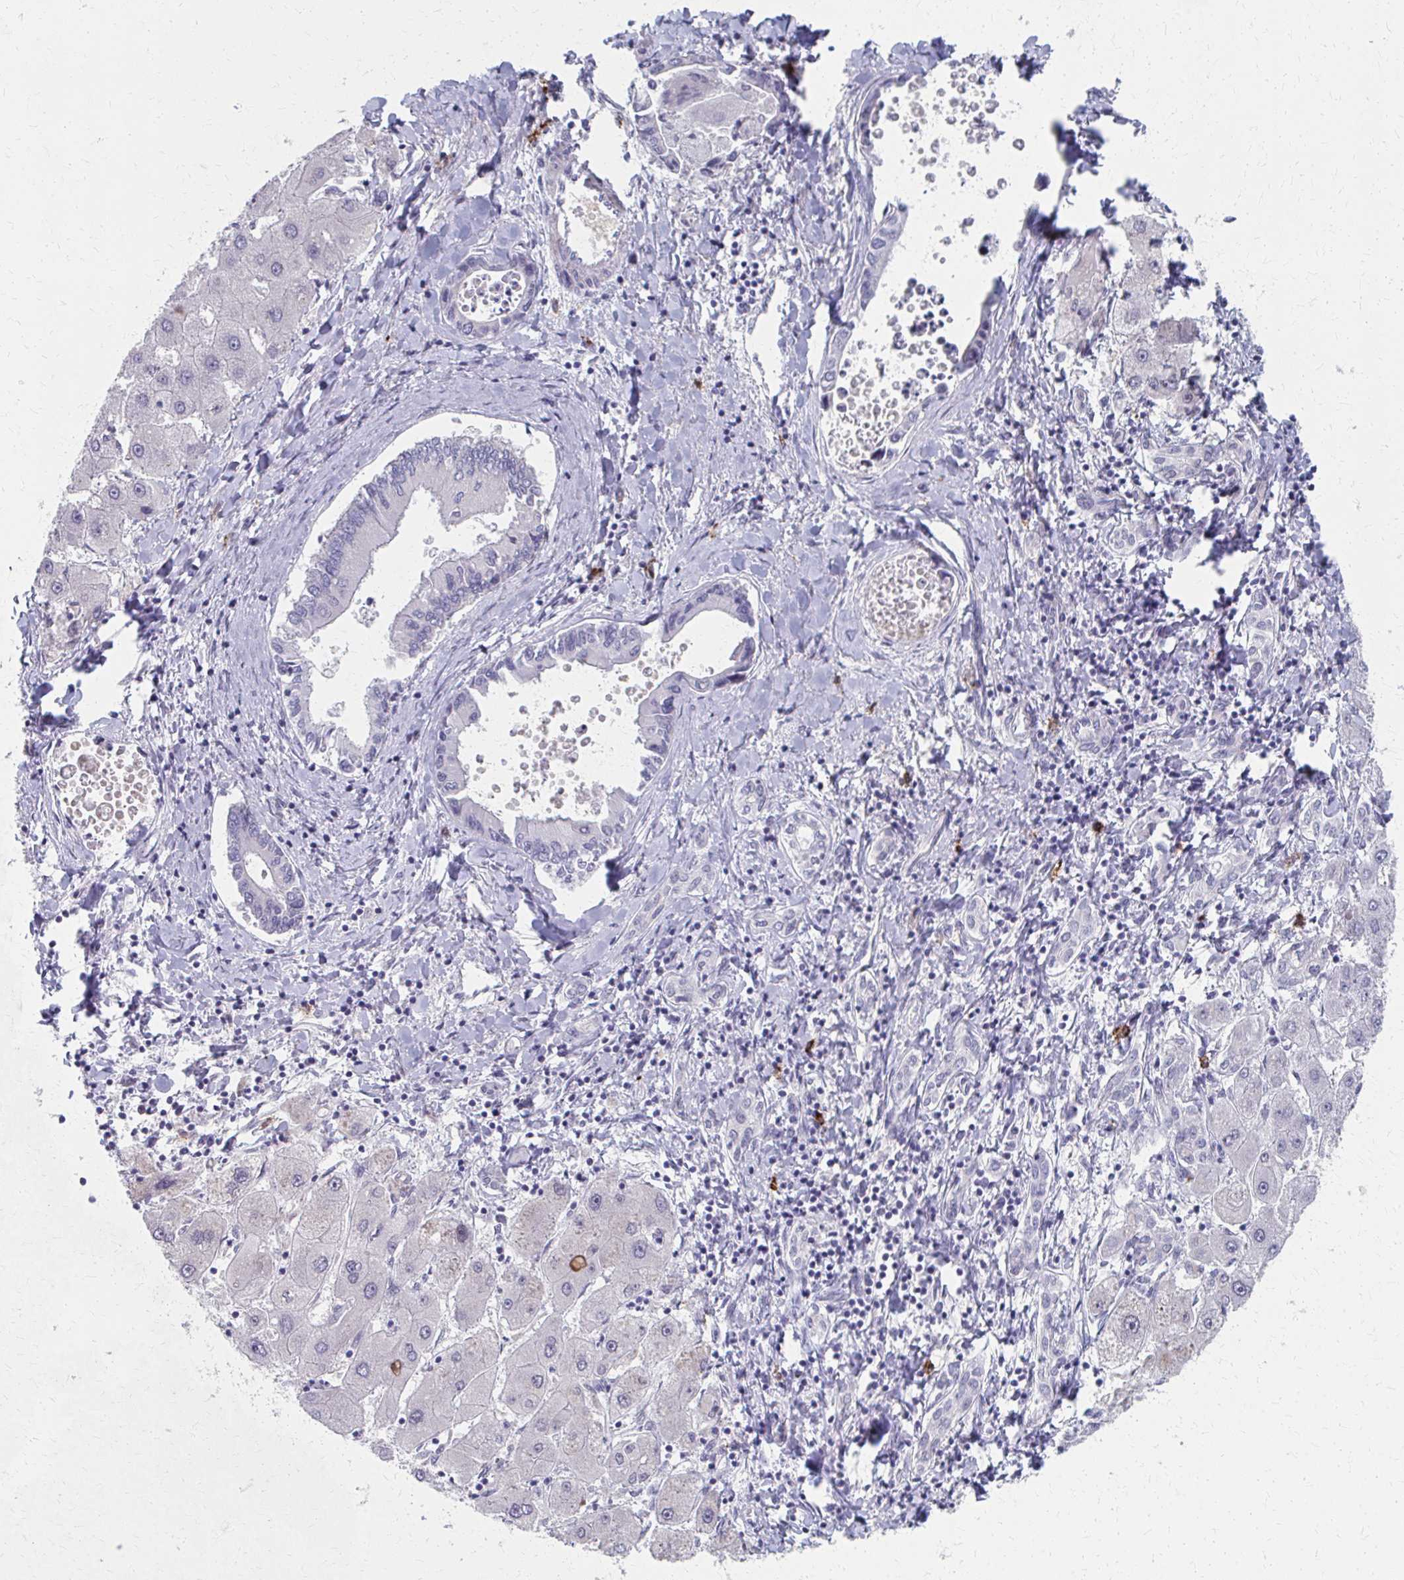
{"staining": {"intensity": "negative", "quantity": "none", "location": "none"}, "tissue": "liver cancer", "cell_type": "Tumor cells", "image_type": "cancer", "snomed": [{"axis": "morphology", "description": "Cholangiocarcinoma"}, {"axis": "topography", "description": "Liver"}], "caption": "Tumor cells show no significant protein expression in liver cancer. The staining was performed using DAB to visualize the protein expression in brown, while the nuclei were stained in blue with hematoxylin (Magnification: 20x).", "gene": "MS4A2", "patient": {"sex": "male", "age": 66}}